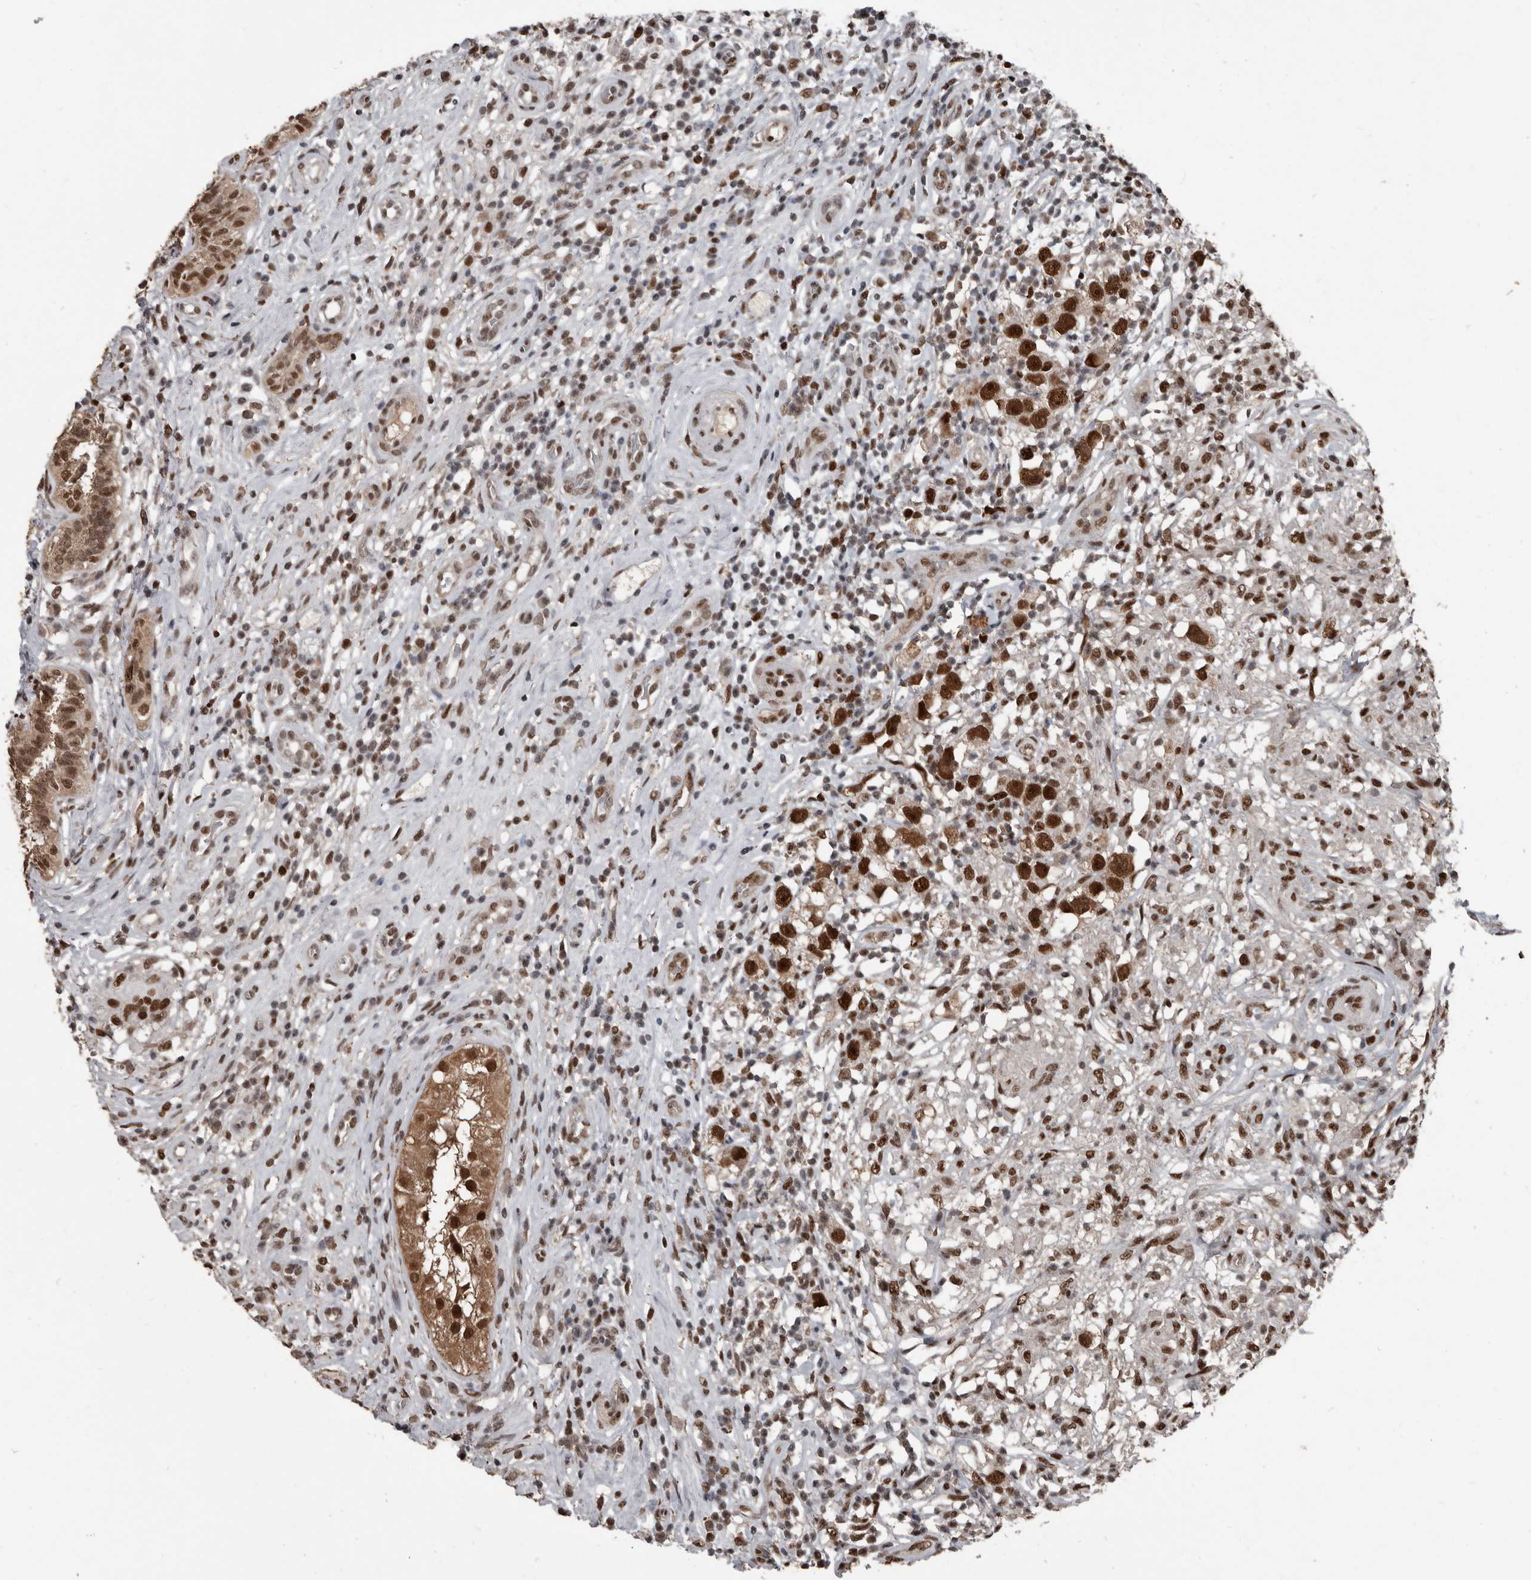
{"staining": {"intensity": "strong", "quantity": ">75%", "location": "nuclear"}, "tissue": "testis cancer", "cell_type": "Tumor cells", "image_type": "cancer", "snomed": [{"axis": "morphology", "description": "Seminoma, NOS"}, {"axis": "topography", "description": "Testis"}], "caption": "A histopathology image of seminoma (testis) stained for a protein exhibits strong nuclear brown staining in tumor cells.", "gene": "CHD1L", "patient": {"sex": "male", "age": 49}}